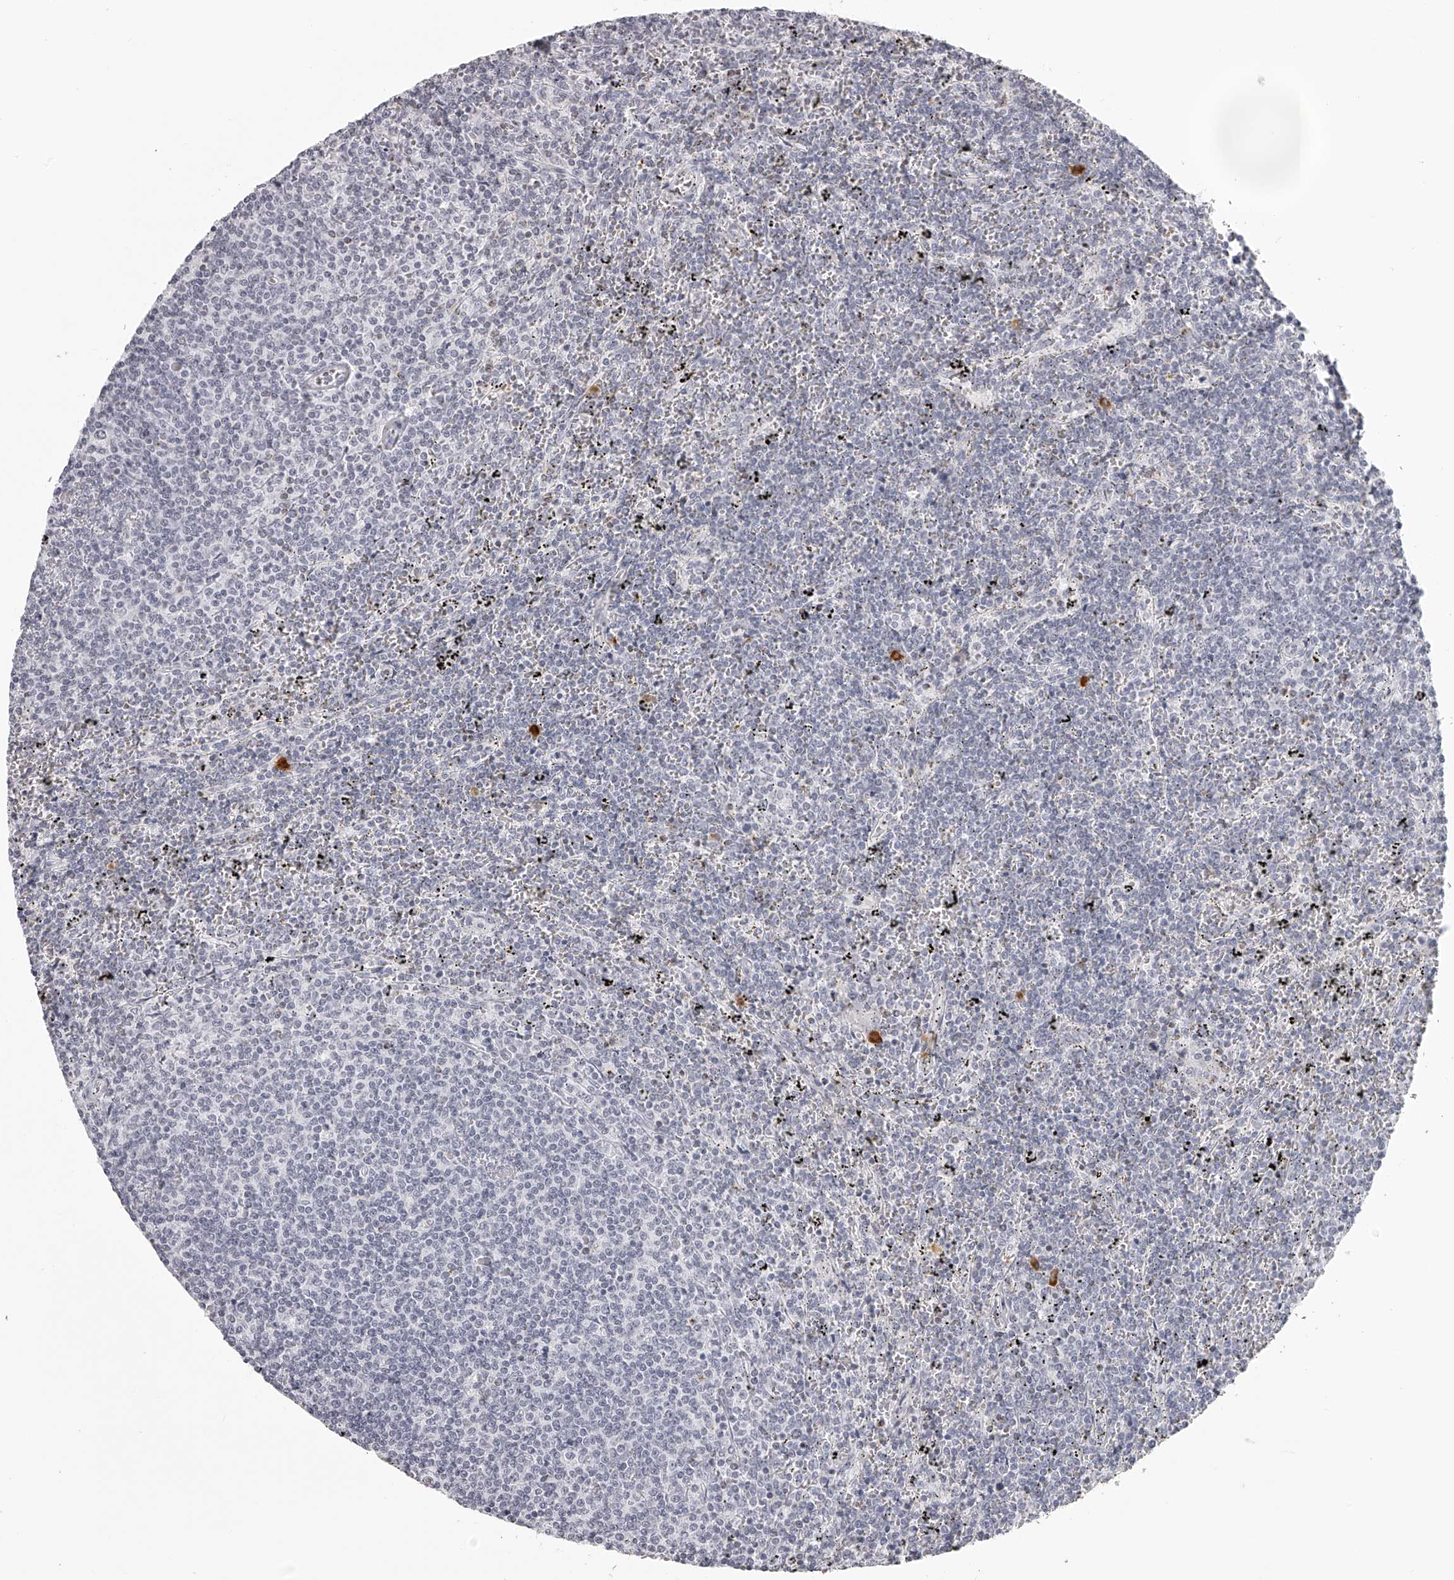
{"staining": {"intensity": "negative", "quantity": "none", "location": "none"}, "tissue": "lymphoma", "cell_type": "Tumor cells", "image_type": "cancer", "snomed": [{"axis": "morphology", "description": "Malignant lymphoma, non-Hodgkin's type, Low grade"}, {"axis": "topography", "description": "Spleen"}], "caption": "The histopathology image reveals no staining of tumor cells in lymphoma.", "gene": "SEC11C", "patient": {"sex": "female", "age": 50}}